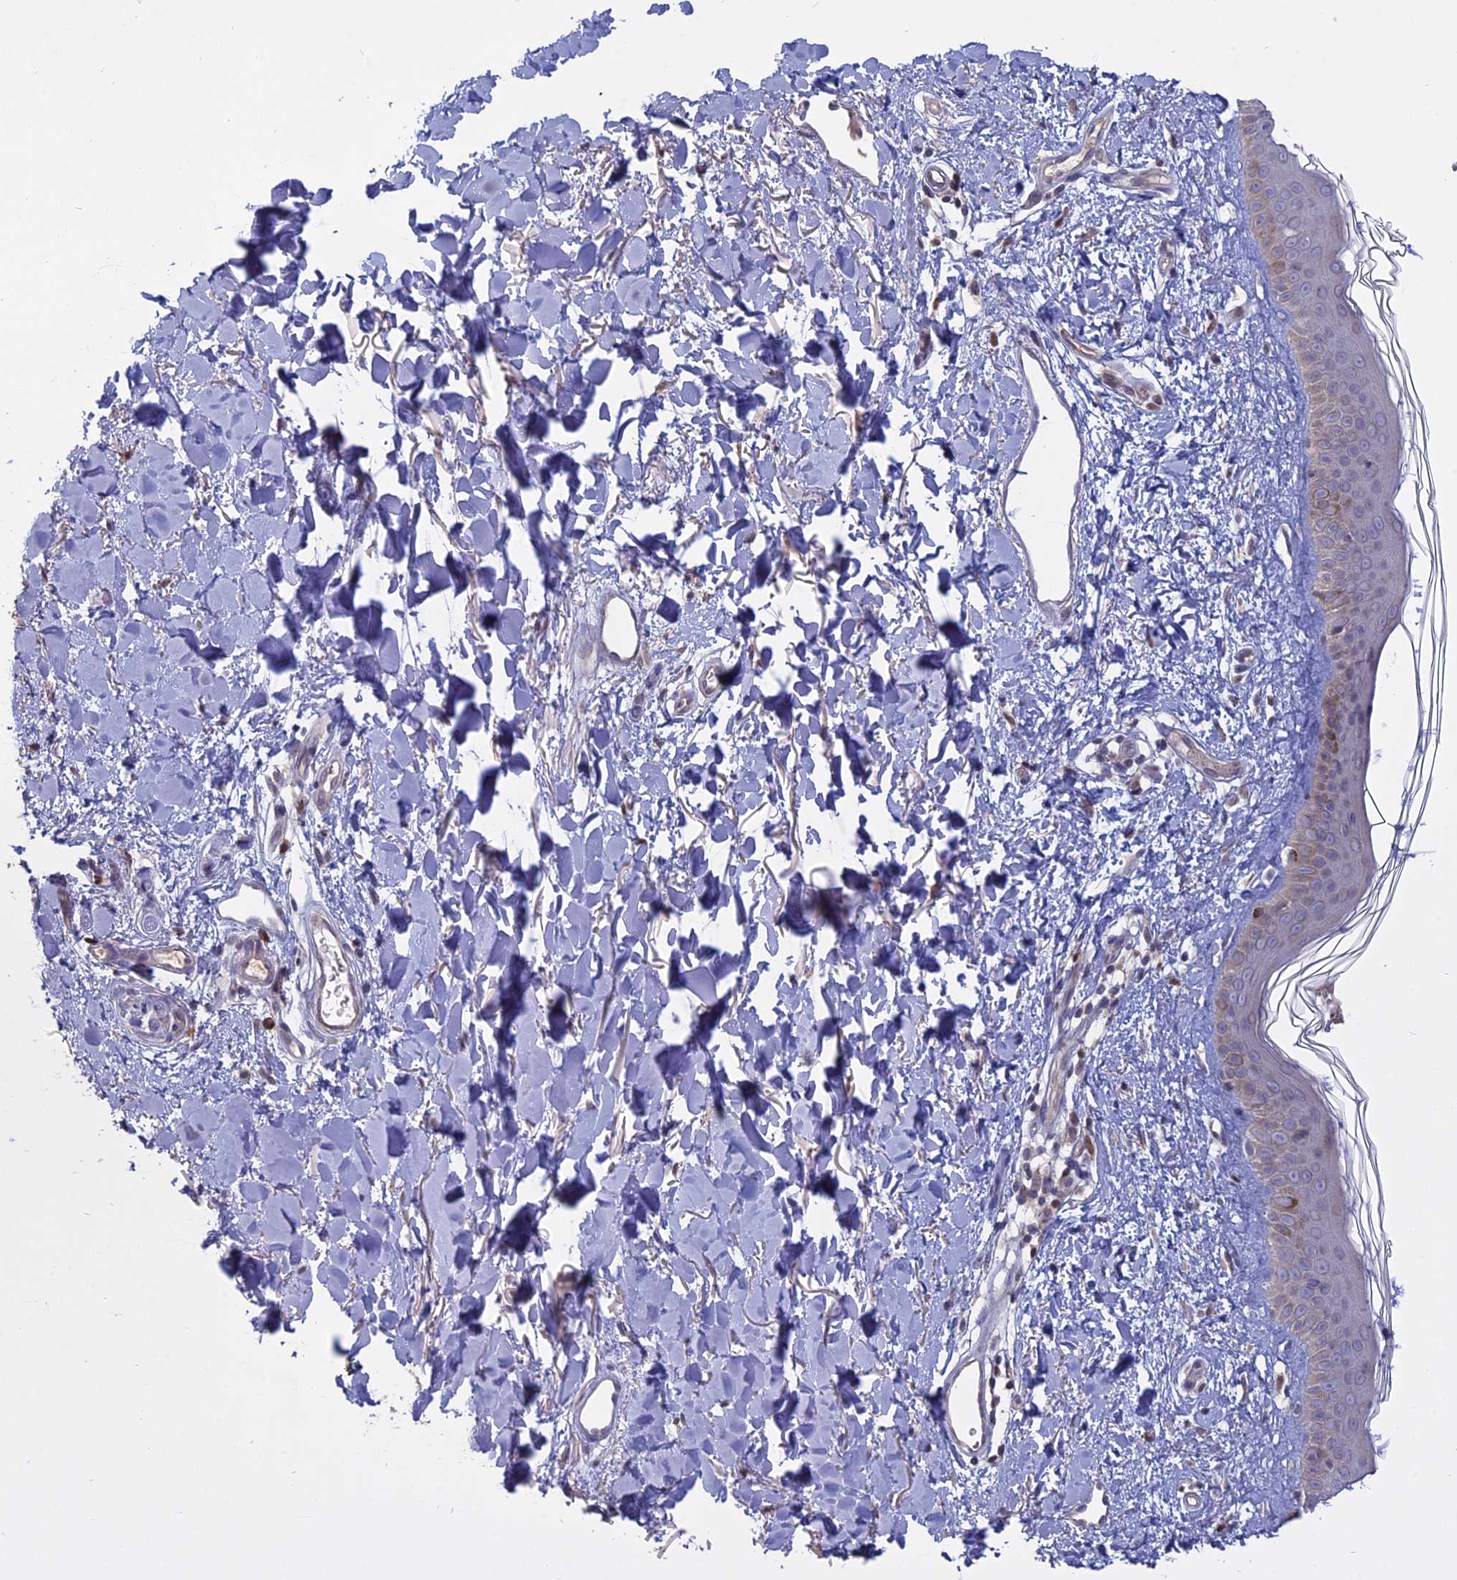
{"staining": {"intensity": "negative", "quantity": "none", "location": "none"}, "tissue": "skin", "cell_type": "Fibroblasts", "image_type": "normal", "snomed": [{"axis": "morphology", "description": "Normal tissue, NOS"}, {"axis": "topography", "description": "Skin"}], "caption": "High magnification brightfield microscopy of normal skin stained with DAB (brown) and counterstained with hematoxylin (blue): fibroblasts show no significant expression. (Brightfield microscopy of DAB immunohistochemistry at high magnification).", "gene": "TMEM208", "patient": {"sex": "female", "age": 58}}